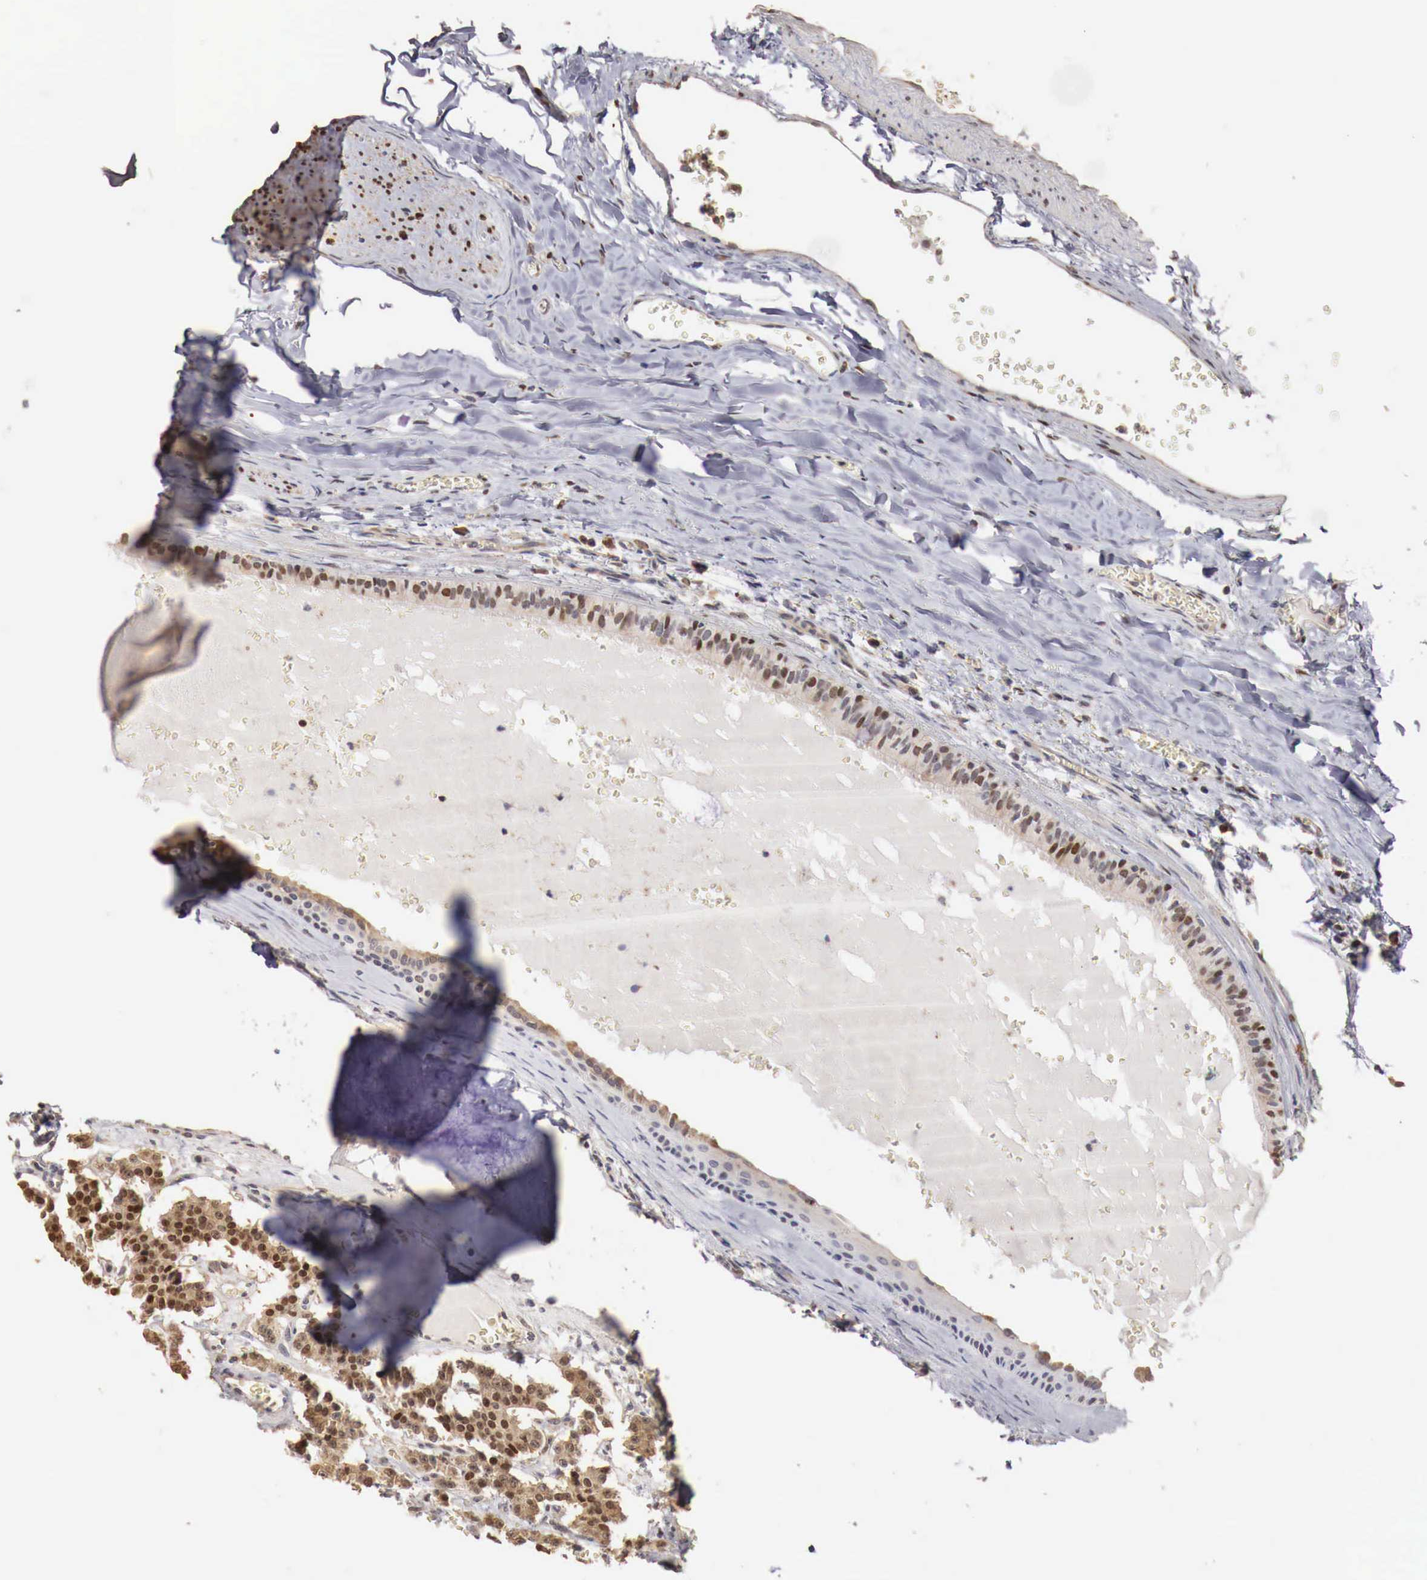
{"staining": {"intensity": "strong", "quantity": ">75%", "location": "nuclear"}, "tissue": "carcinoid", "cell_type": "Tumor cells", "image_type": "cancer", "snomed": [{"axis": "morphology", "description": "Carcinoid, malignant, NOS"}, {"axis": "topography", "description": "Bronchus"}], "caption": "Human carcinoid (malignant) stained for a protein (brown) shows strong nuclear positive staining in approximately >75% of tumor cells.", "gene": "KHDRBS2", "patient": {"sex": "male", "age": 55}}